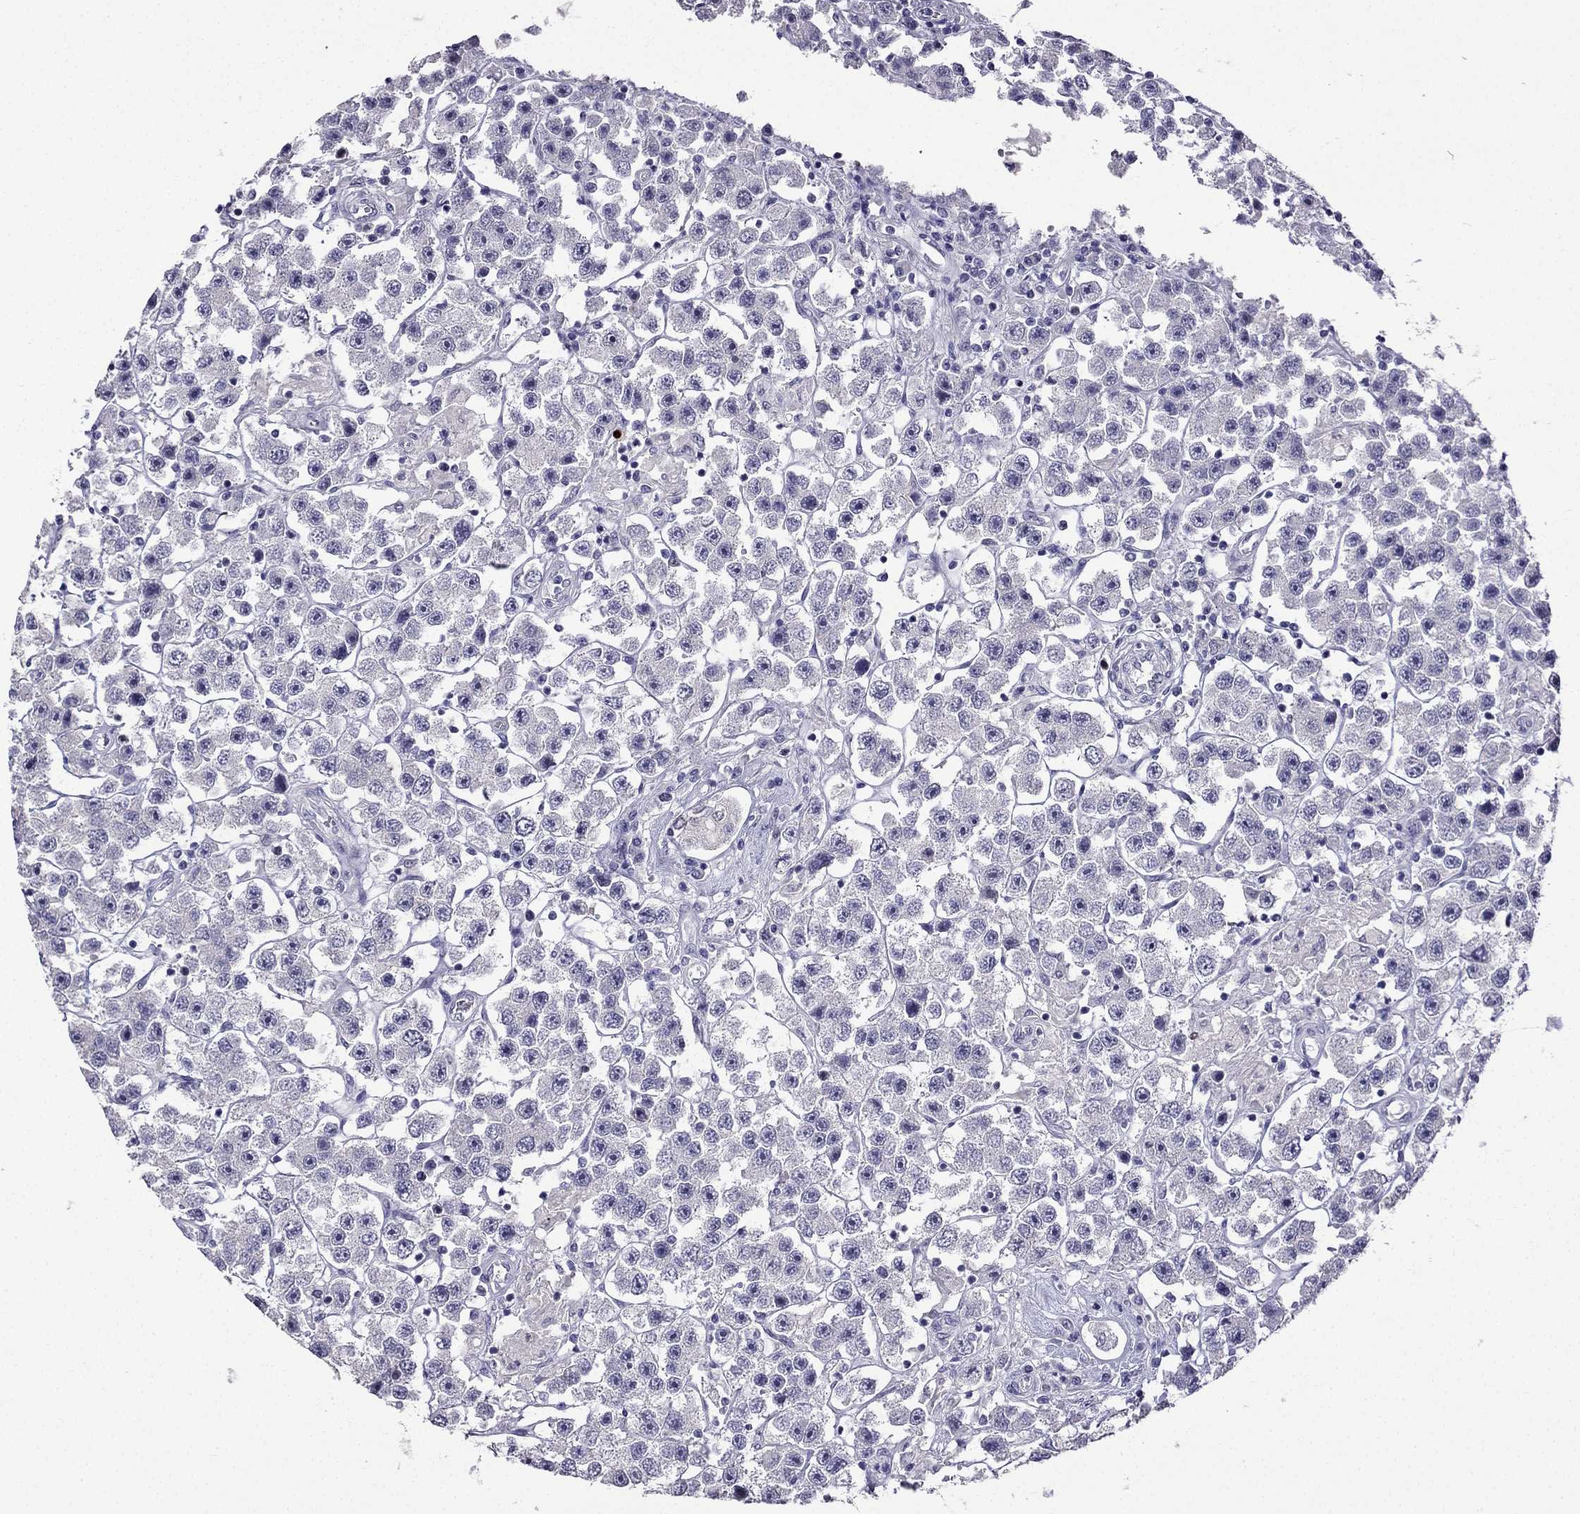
{"staining": {"intensity": "negative", "quantity": "none", "location": "none"}, "tissue": "testis cancer", "cell_type": "Tumor cells", "image_type": "cancer", "snomed": [{"axis": "morphology", "description": "Seminoma, NOS"}, {"axis": "topography", "description": "Testis"}], "caption": "An image of testis seminoma stained for a protein displays no brown staining in tumor cells.", "gene": "UHRF1", "patient": {"sex": "male", "age": 45}}